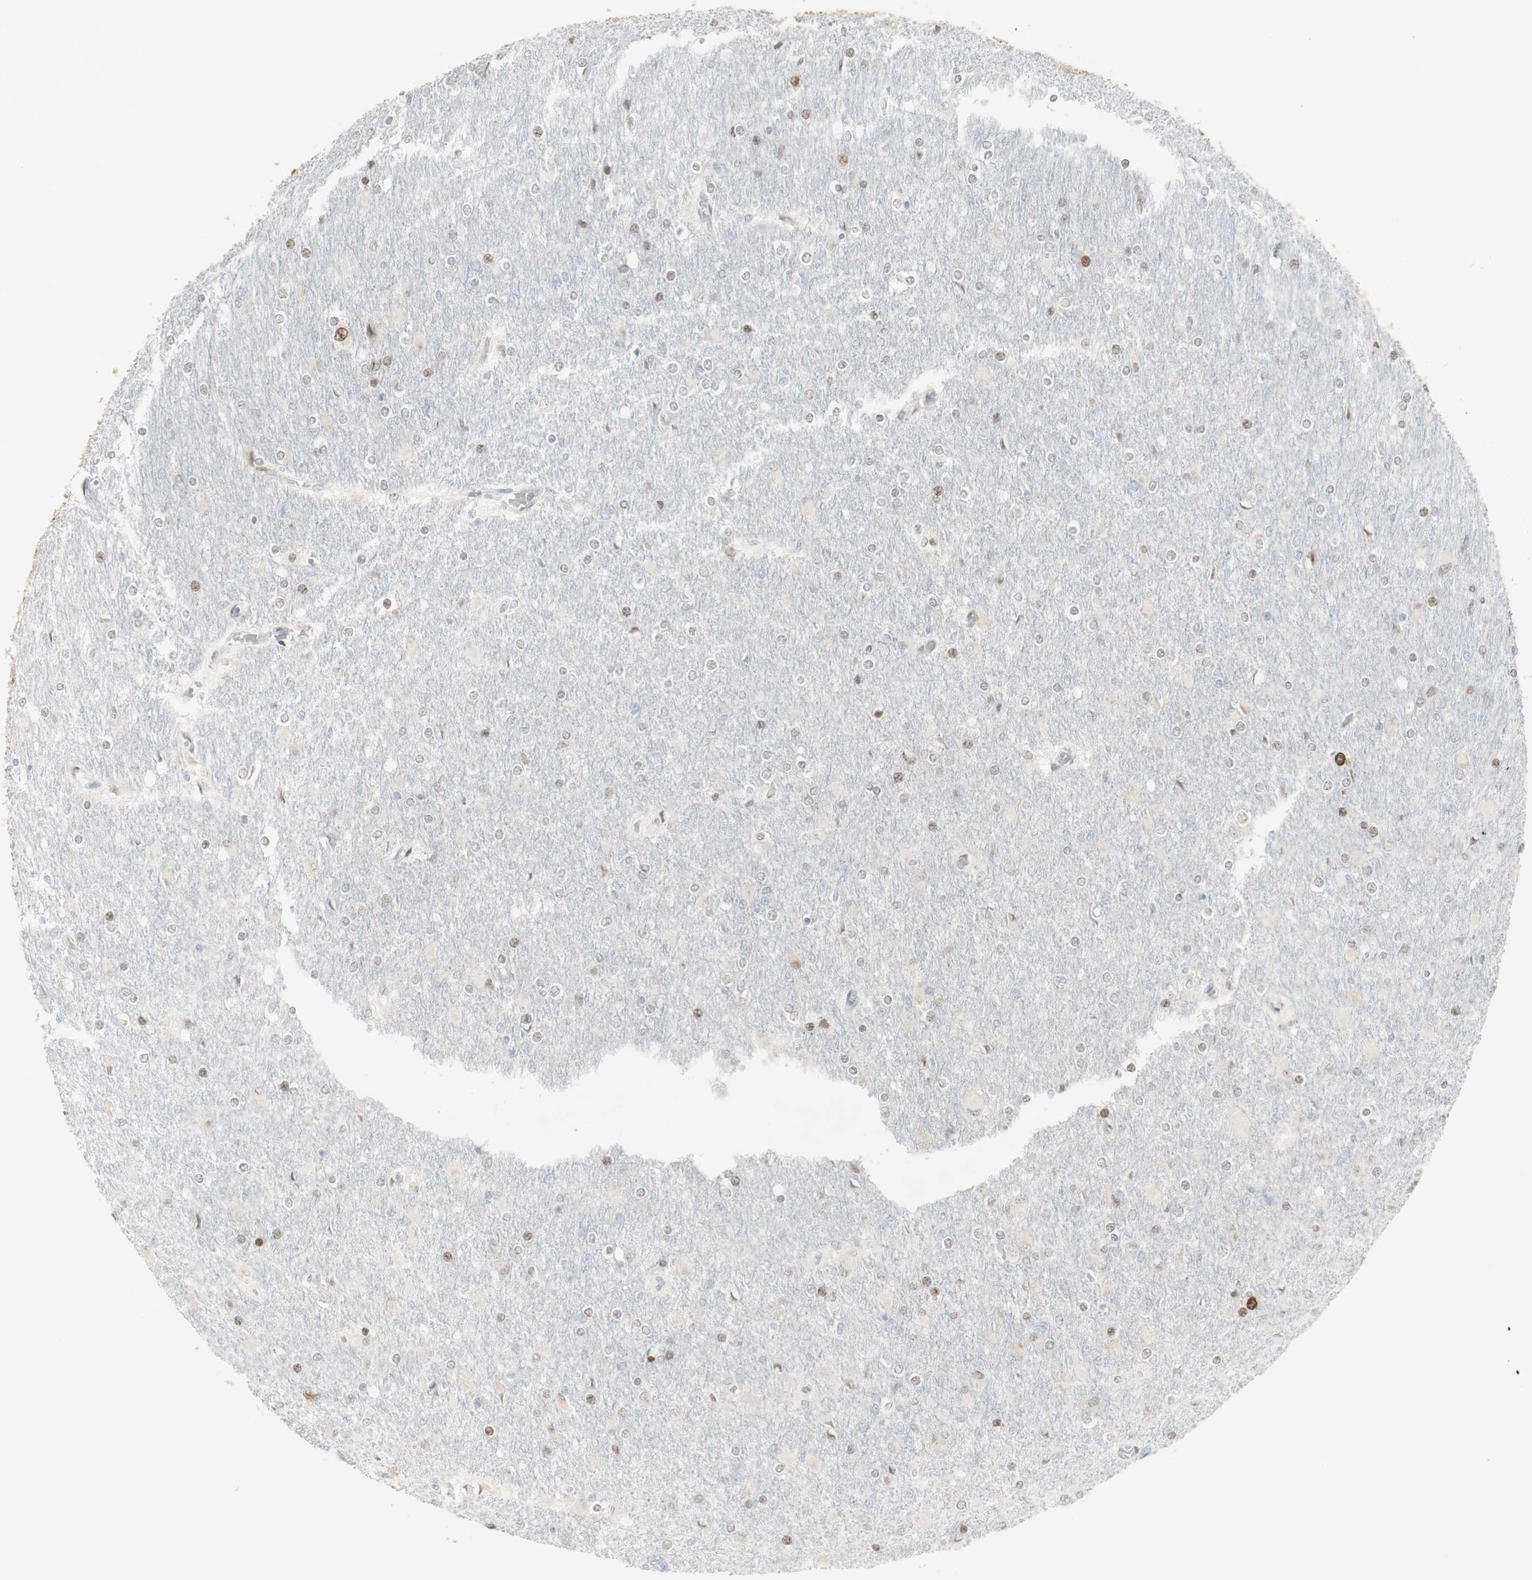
{"staining": {"intensity": "strong", "quantity": "<25%", "location": "nuclear"}, "tissue": "glioma", "cell_type": "Tumor cells", "image_type": "cancer", "snomed": [{"axis": "morphology", "description": "Glioma, malignant, High grade"}, {"axis": "topography", "description": "Cerebral cortex"}], "caption": "An IHC micrograph of neoplastic tissue is shown. Protein staining in brown labels strong nuclear positivity in high-grade glioma (malignant) within tumor cells.", "gene": "C1orf116", "patient": {"sex": "female", "age": 36}}